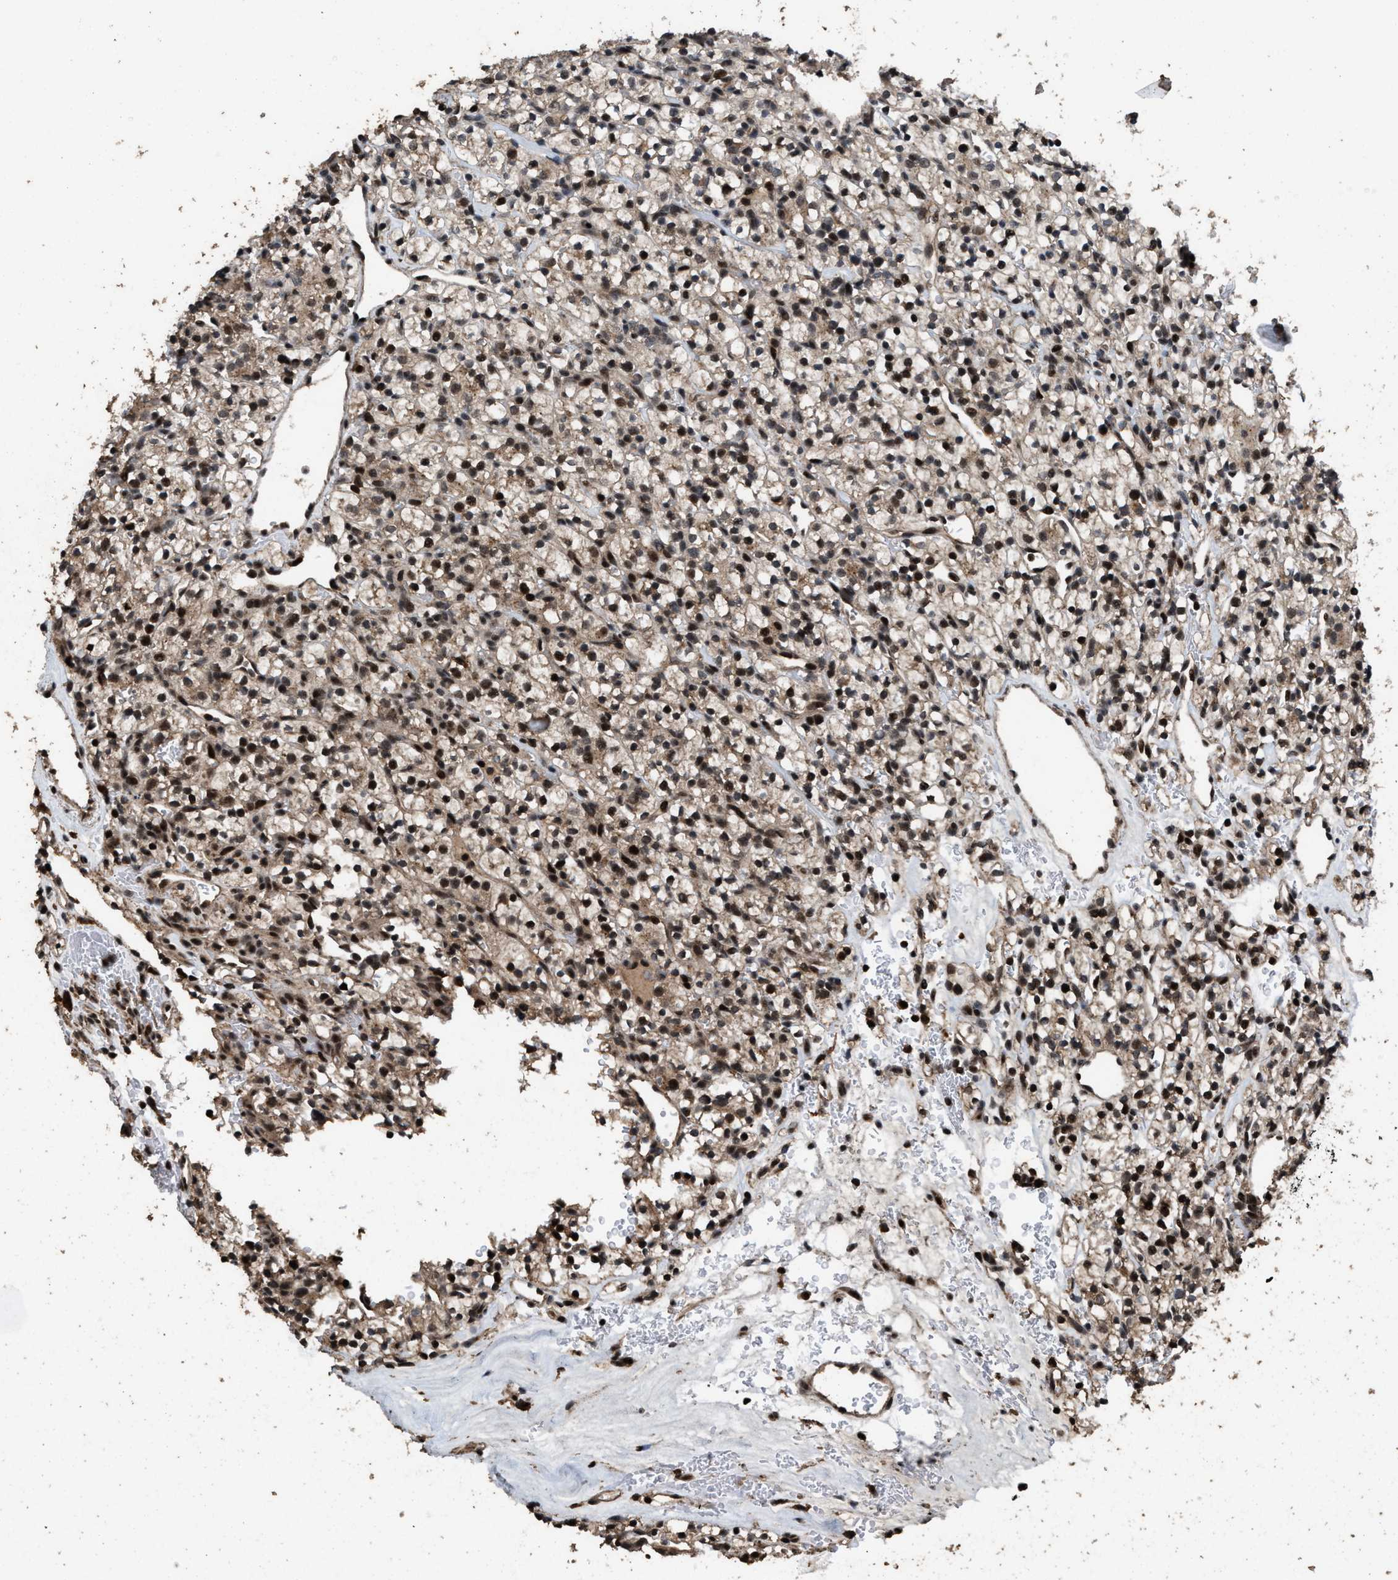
{"staining": {"intensity": "moderate", "quantity": ">75%", "location": "cytoplasmic/membranous,nuclear"}, "tissue": "renal cancer", "cell_type": "Tumor cells", "image_type": "cancer", "snomed": [{"axis": "morphology", "description": "Adenocarcinoma, NOS"}, {"axis": "topography", "description": "Kidney"}], "caption": "This image demonstrates renal adenocarcinoma stained with immunohistochemistry to label a protein in brown. The cytoplasmic/membranous and nuclear of tumor cells show moderate positivity for the protein. Nuclei are counter-stained blue.", "gene": "HAUS6", "patient": {"sex": "female", "age": 57}}